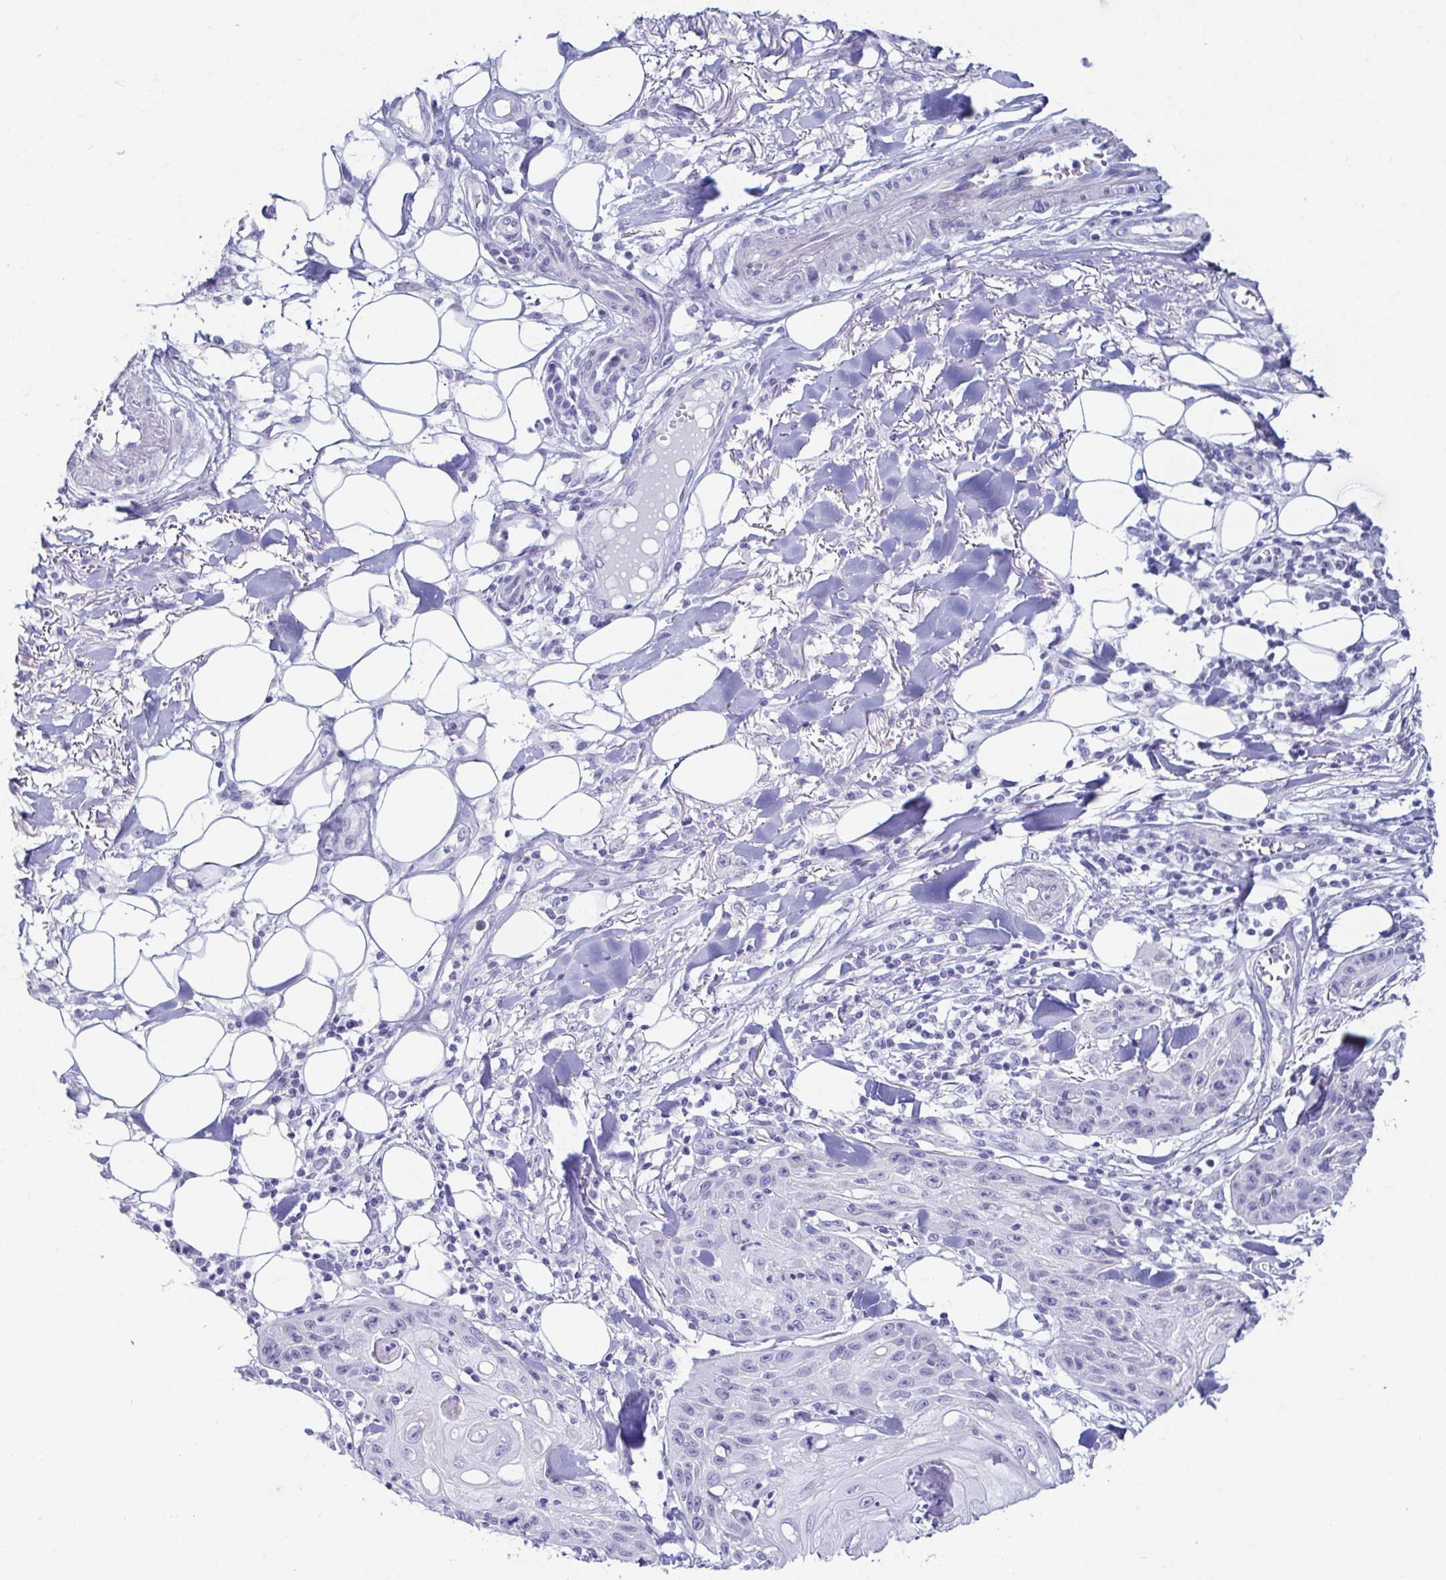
{"staining": {"intensity": "negative", "quantity": "none", "location": "none"}, "tissue": "skin cancer", "cell_type": "Tumor cells", "image_type": "cancer", "snomed": [{"axis": "morphology", "description": "Squamous cell carcinoma, NOS"}, {"axis": "topography", "description": "Skin"}], "caption": "Tumor cells show no significant protein expression in skin cancer.", "gene": "OR10K1", "patient": {"sex": "female", "age": 88}}